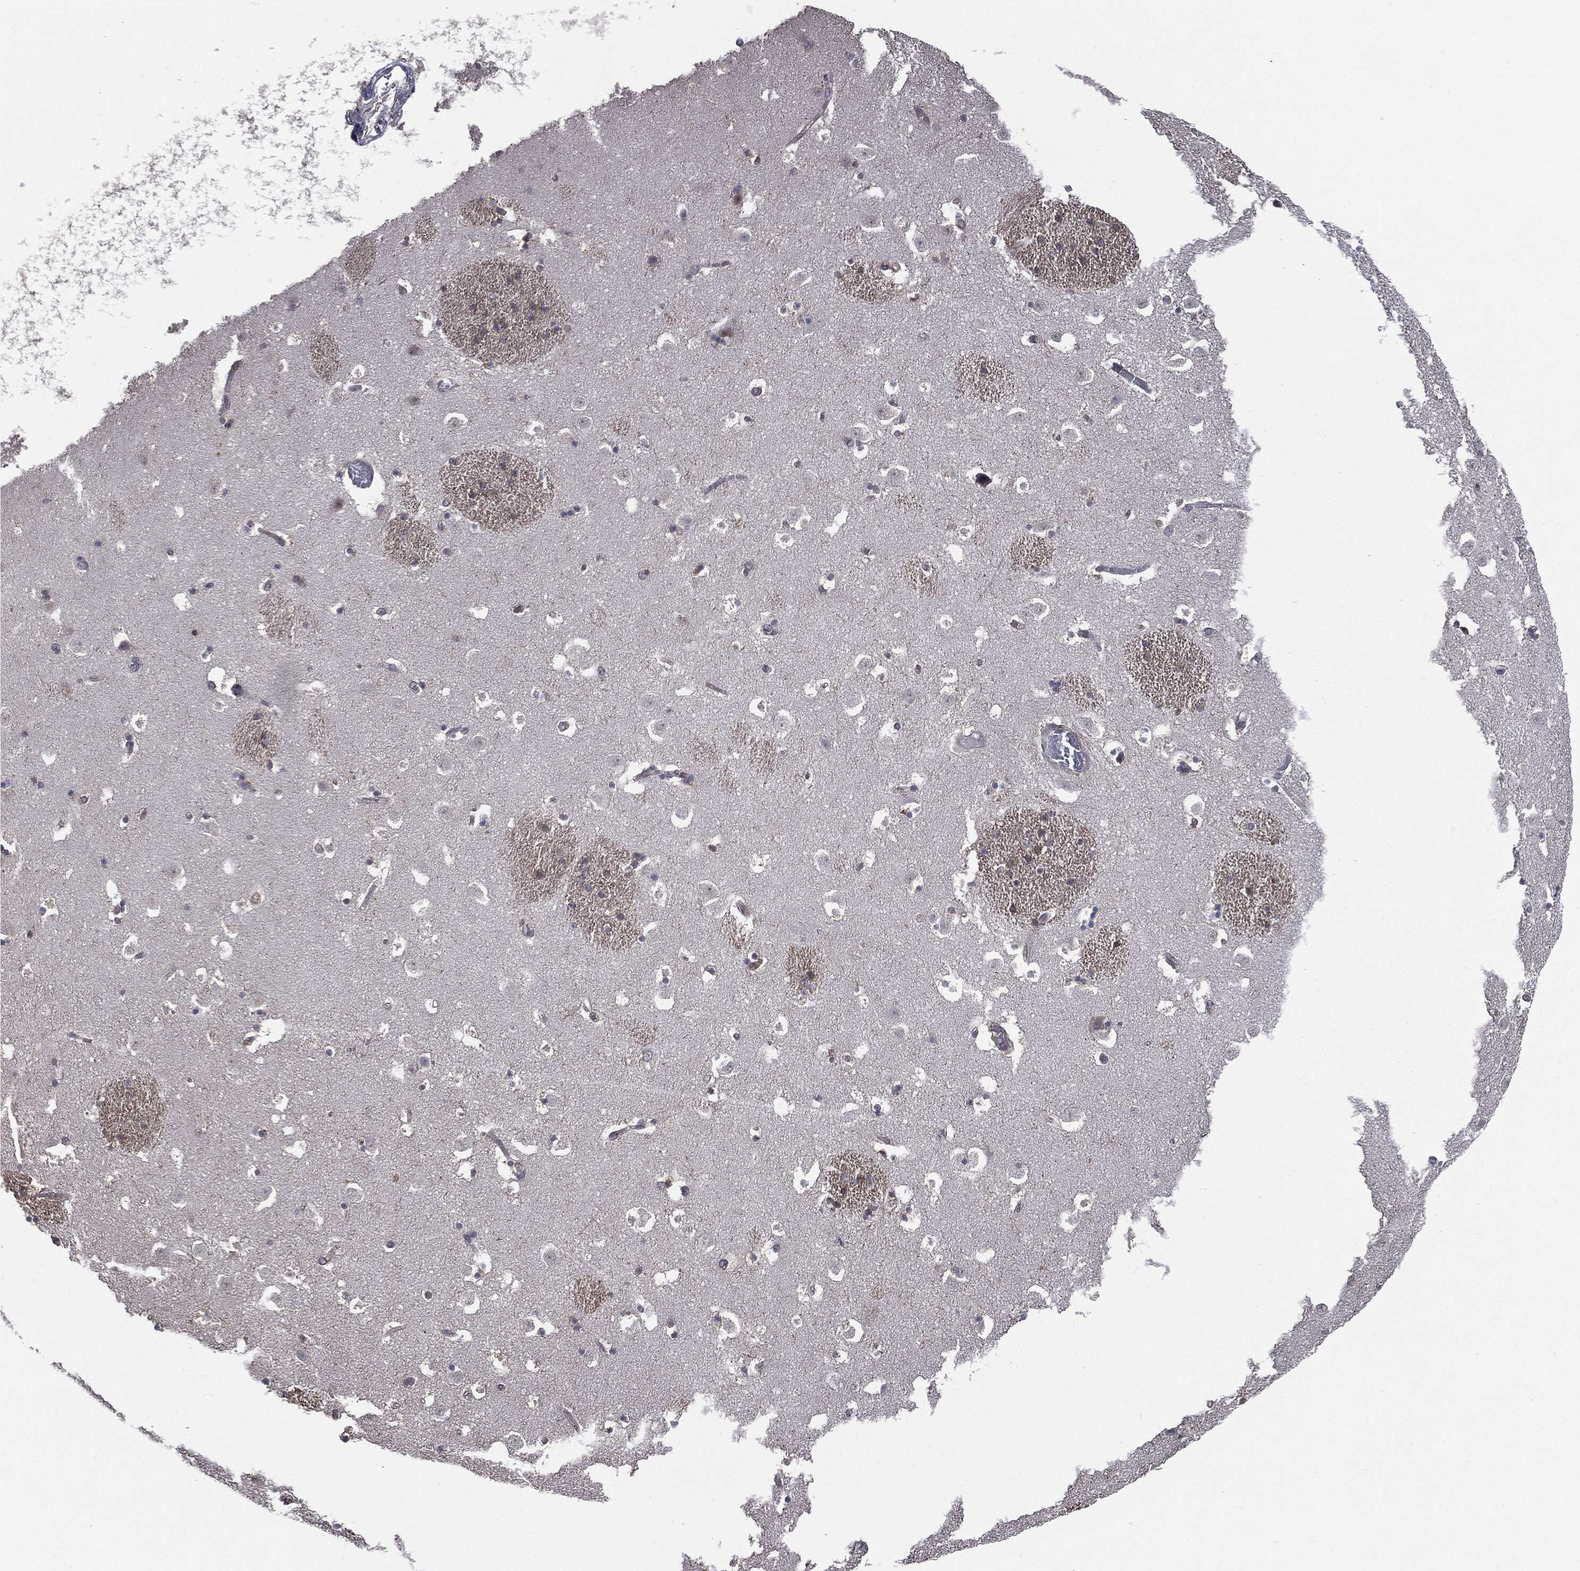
{"staining": {"intensity": "negative", "quantity": "none", "location": "none"}, "tissue": "caudate", "cell_type": "Glial cells", "image_type": "normal", "snomed": [{"axis": "morphology", "description": "Normal tissue, NOS"}, {"axis": "topography", "description": "Lateral ventricle wall"}], "caption": "This is an immunohistochemistry (IHC) photomicrograph of benign human caudate. There is no staining in glial cells.", "gene": "TRMT1L", "patient": {"sex": "female", "age": 42}}